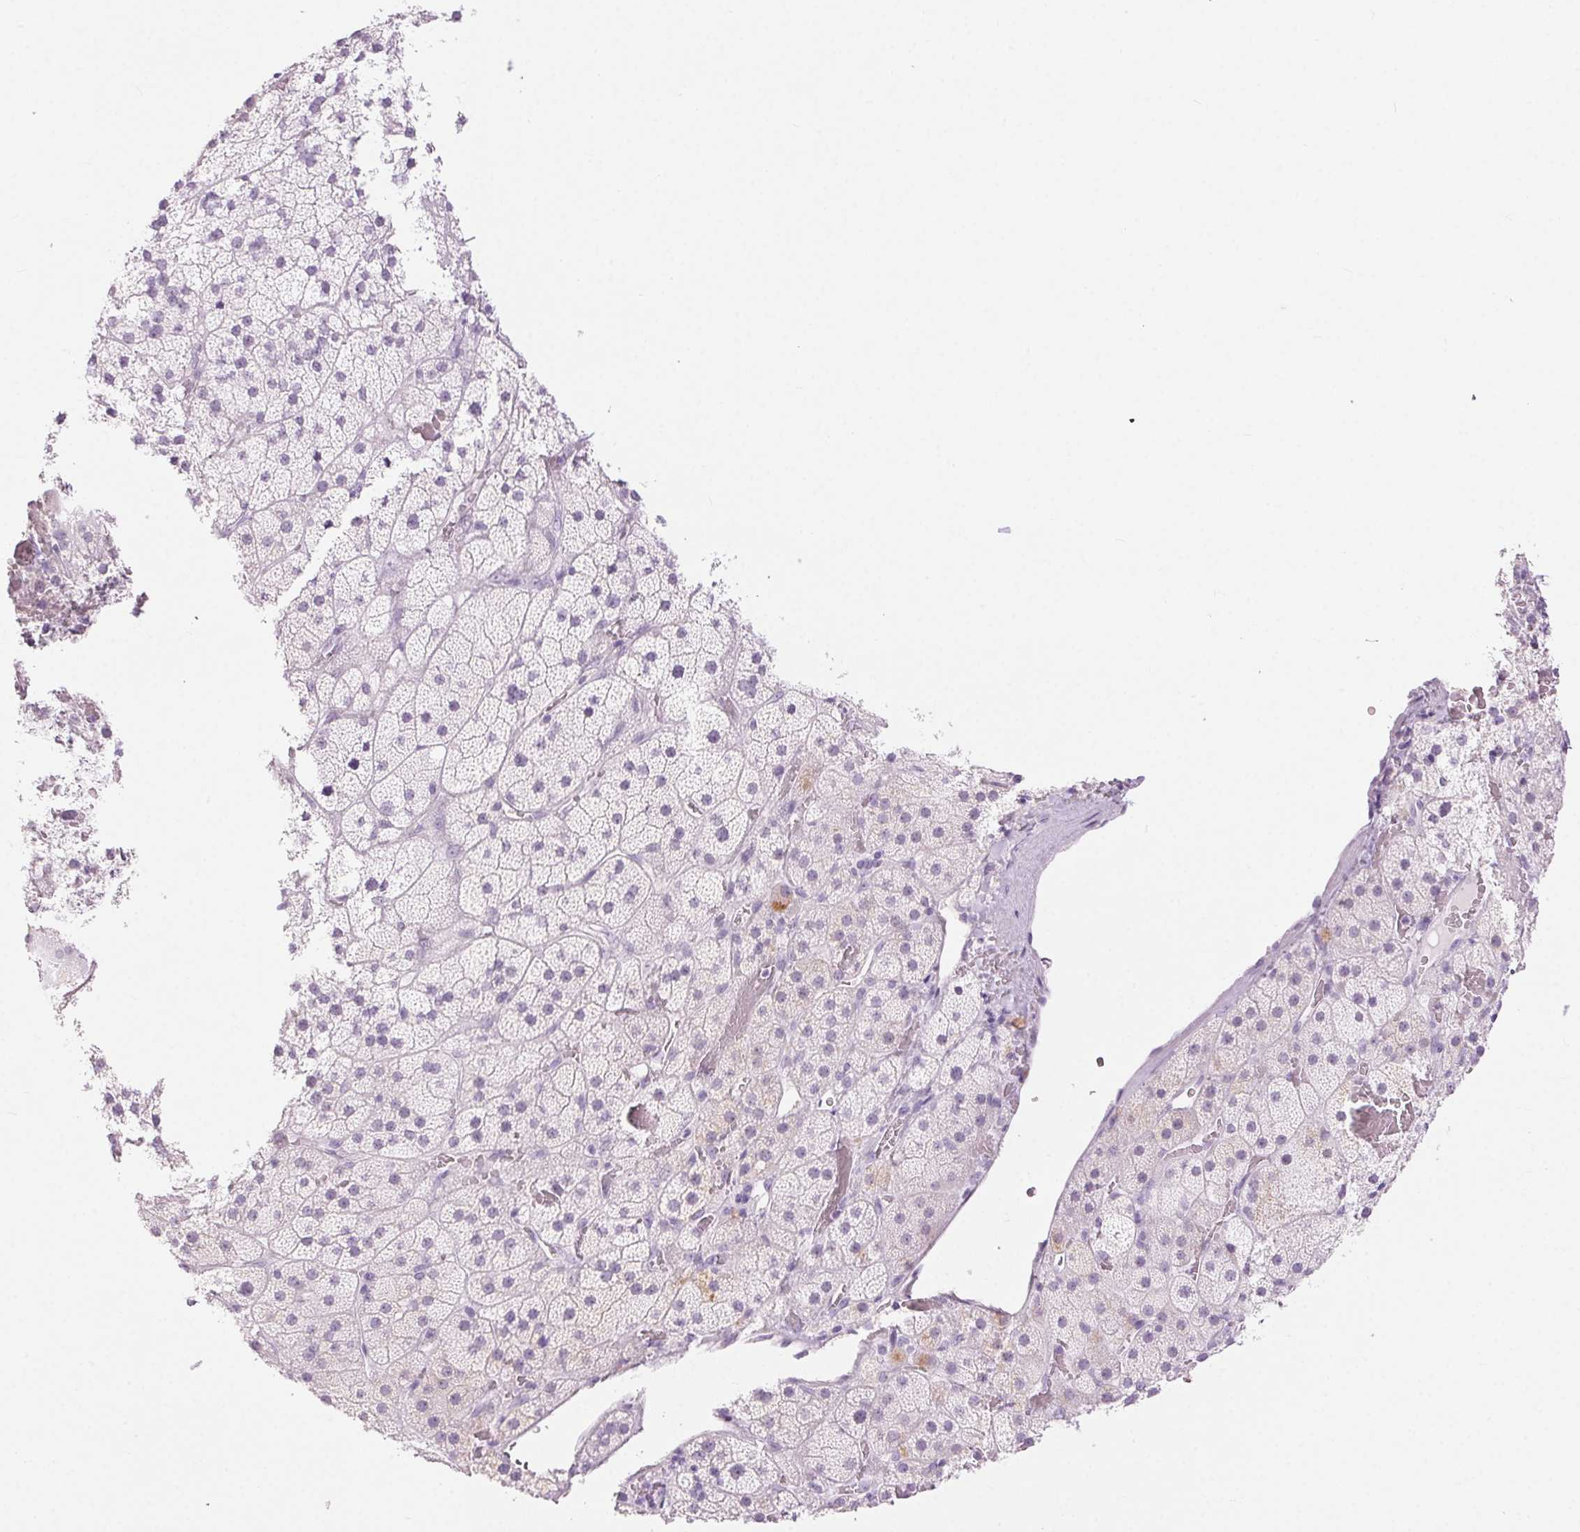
{"staining": {"intensity": "negative", "quantity": "none", "location": "none"}, "tissue": "adrenal gland", "cell_type": "Glandular cells", "image_type": "normal", "snomed": [{"axis": "morphology", "description": "Normal tissue, NOS"}, {"axis": "topography", "description": "Adrenal gland"}], "caption": "Protein analysis of benign adrenal gland reveals no significant positivity in glandular cells. (DAB (3,3'-diaminobenzidine) immunohistochemistry (IHC) visualized using brightfield microscopy, high magnification).", "gene": "BEND2", "patient": {"sex": "male", "age": 57}}